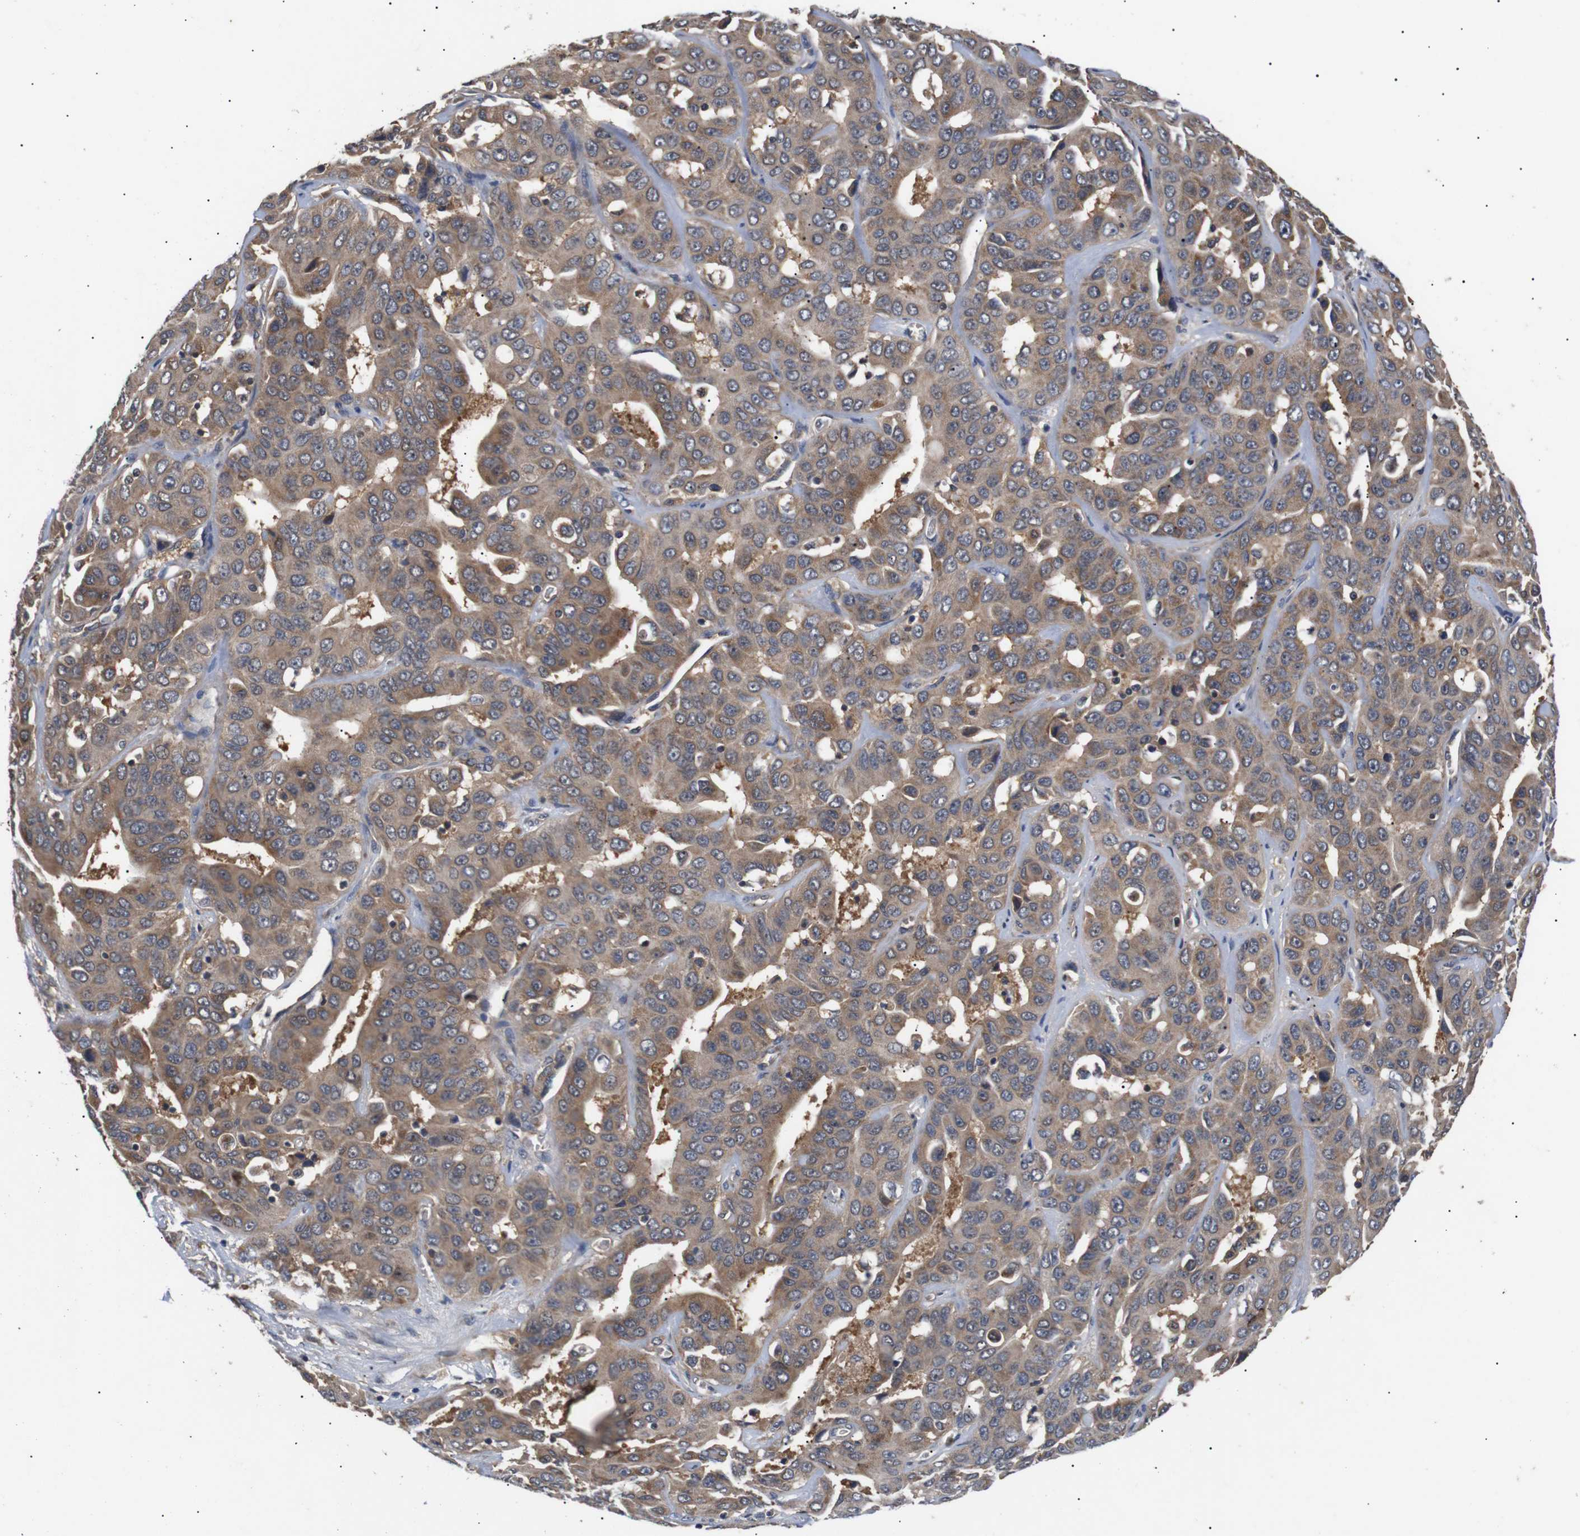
{"staining": {"intensity": "moderate", "quantity": ">75%", "location": "cytoplasmic/membranous"}, "tissue": "liver cancer", "cell_type": "Tumor cells", "image_type": "cancer", "snomed": [{"axis": "morphology", "description": "Cholangiocarcinoma"}, {"axis": "topography", "description": "Liver"}], "caption": "Immunohistochemical staining of human liver cancer (cholangiocarcinoma) displays moderate cytoplasmic/membranous protein staining in about >75% of tumor cells.", "gene": "RIPK1", "patient": {"sex": "female", "age": 52}}